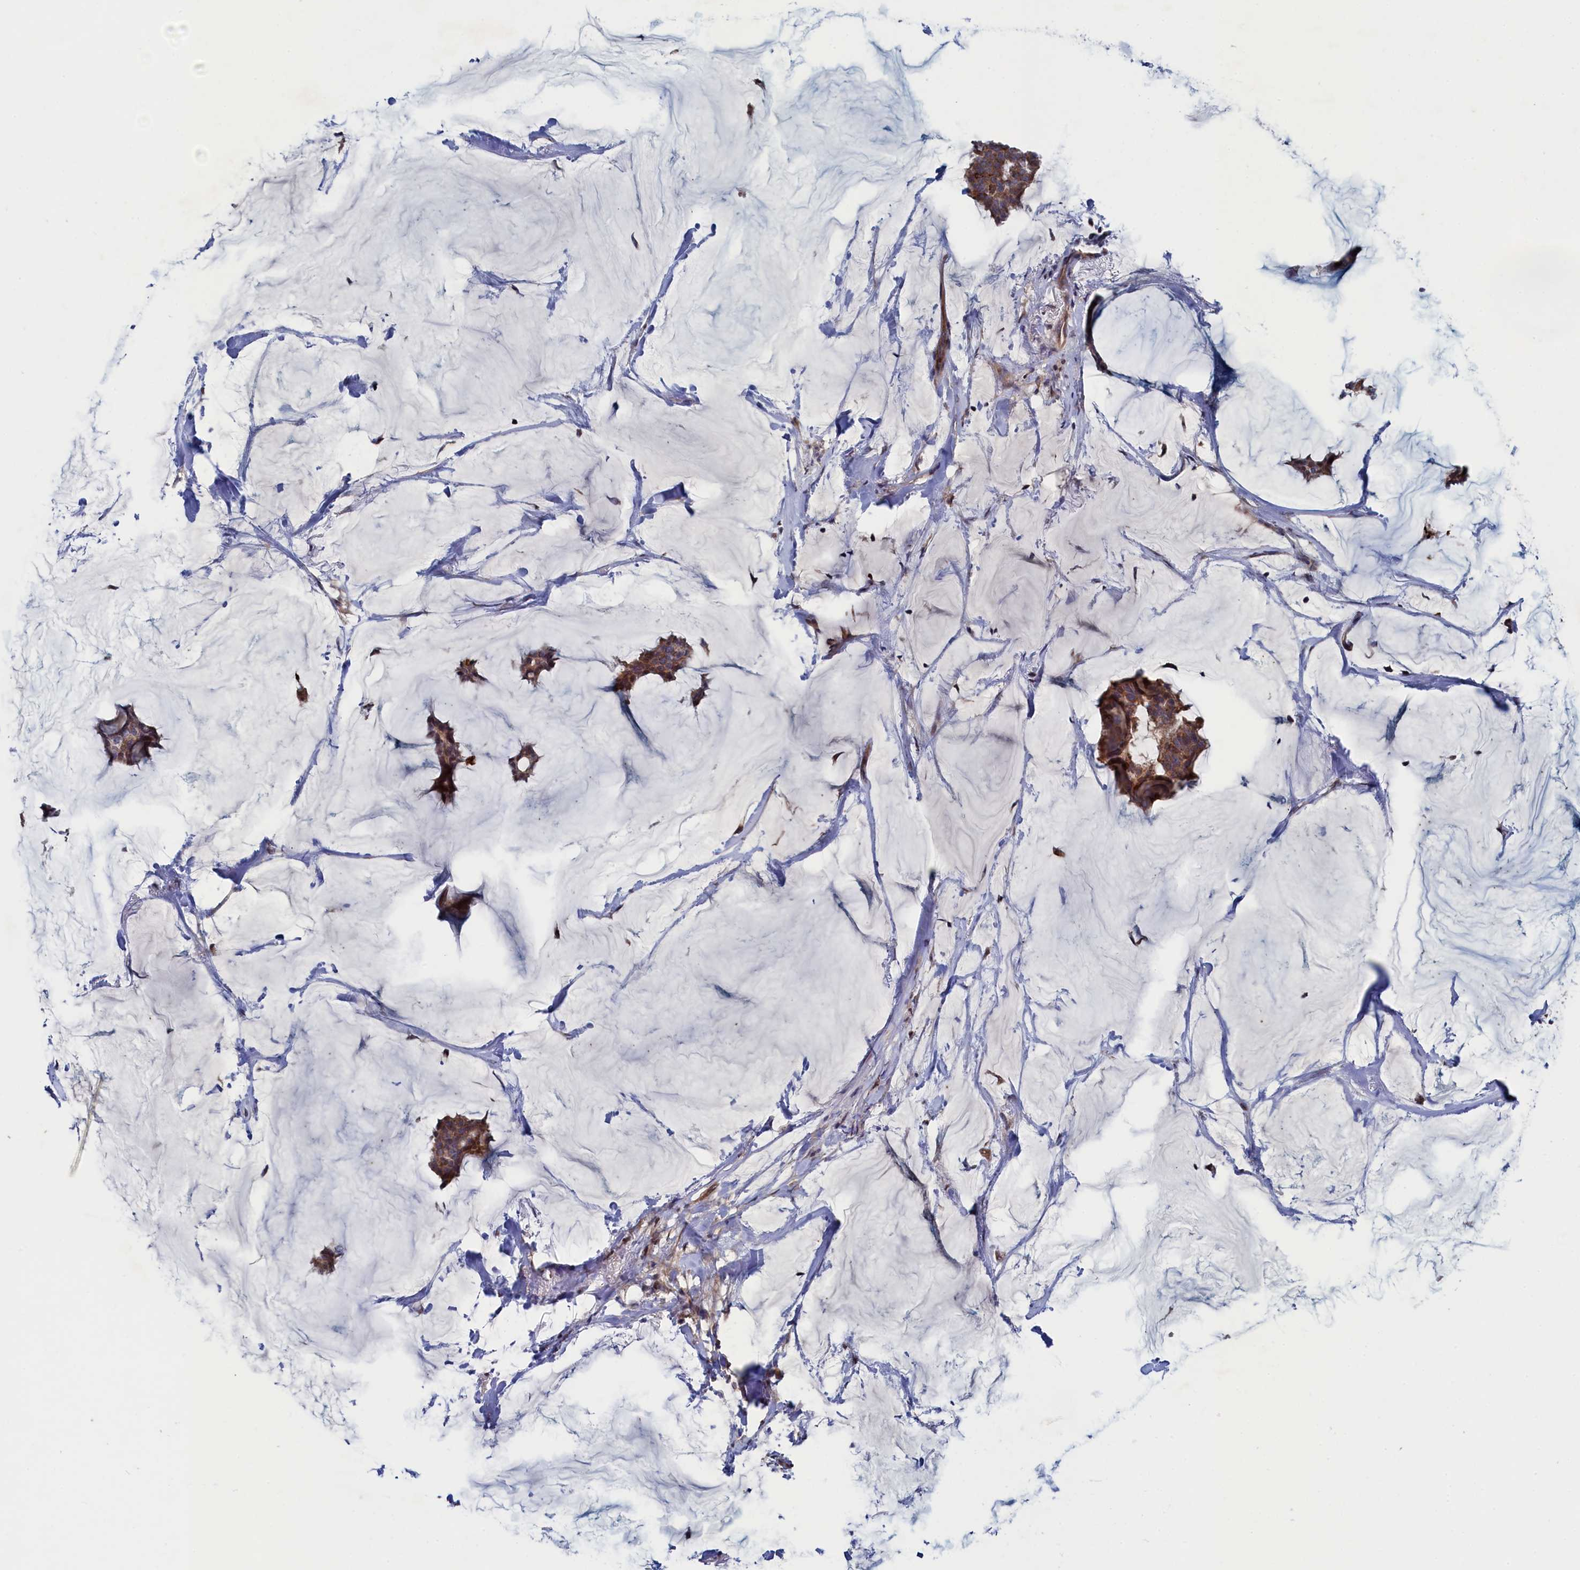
{"staining": {"intensity": "moderate", "quantity": ">75%", "location": "cytoplasmic/membranous"}, "tissue": "breast cancer", "cell_type": "Tumor cells", "image_type": "cancer", "snomed": [{"axis": "morphology", "description": "Duct carcinoma"}, {"axis": "topography", "description": "Breast"}], "caption": "Protein expression analysis of human intraductal carcinoma (breast) reveals moderate cytoplasmic/membranous positivity in approximately >75% of tumor cells. (Brightfield microscopy of DAB IHC at high magnification).", "gene": "ZNF891", "patient": {"sex": "female", "age": 93}}